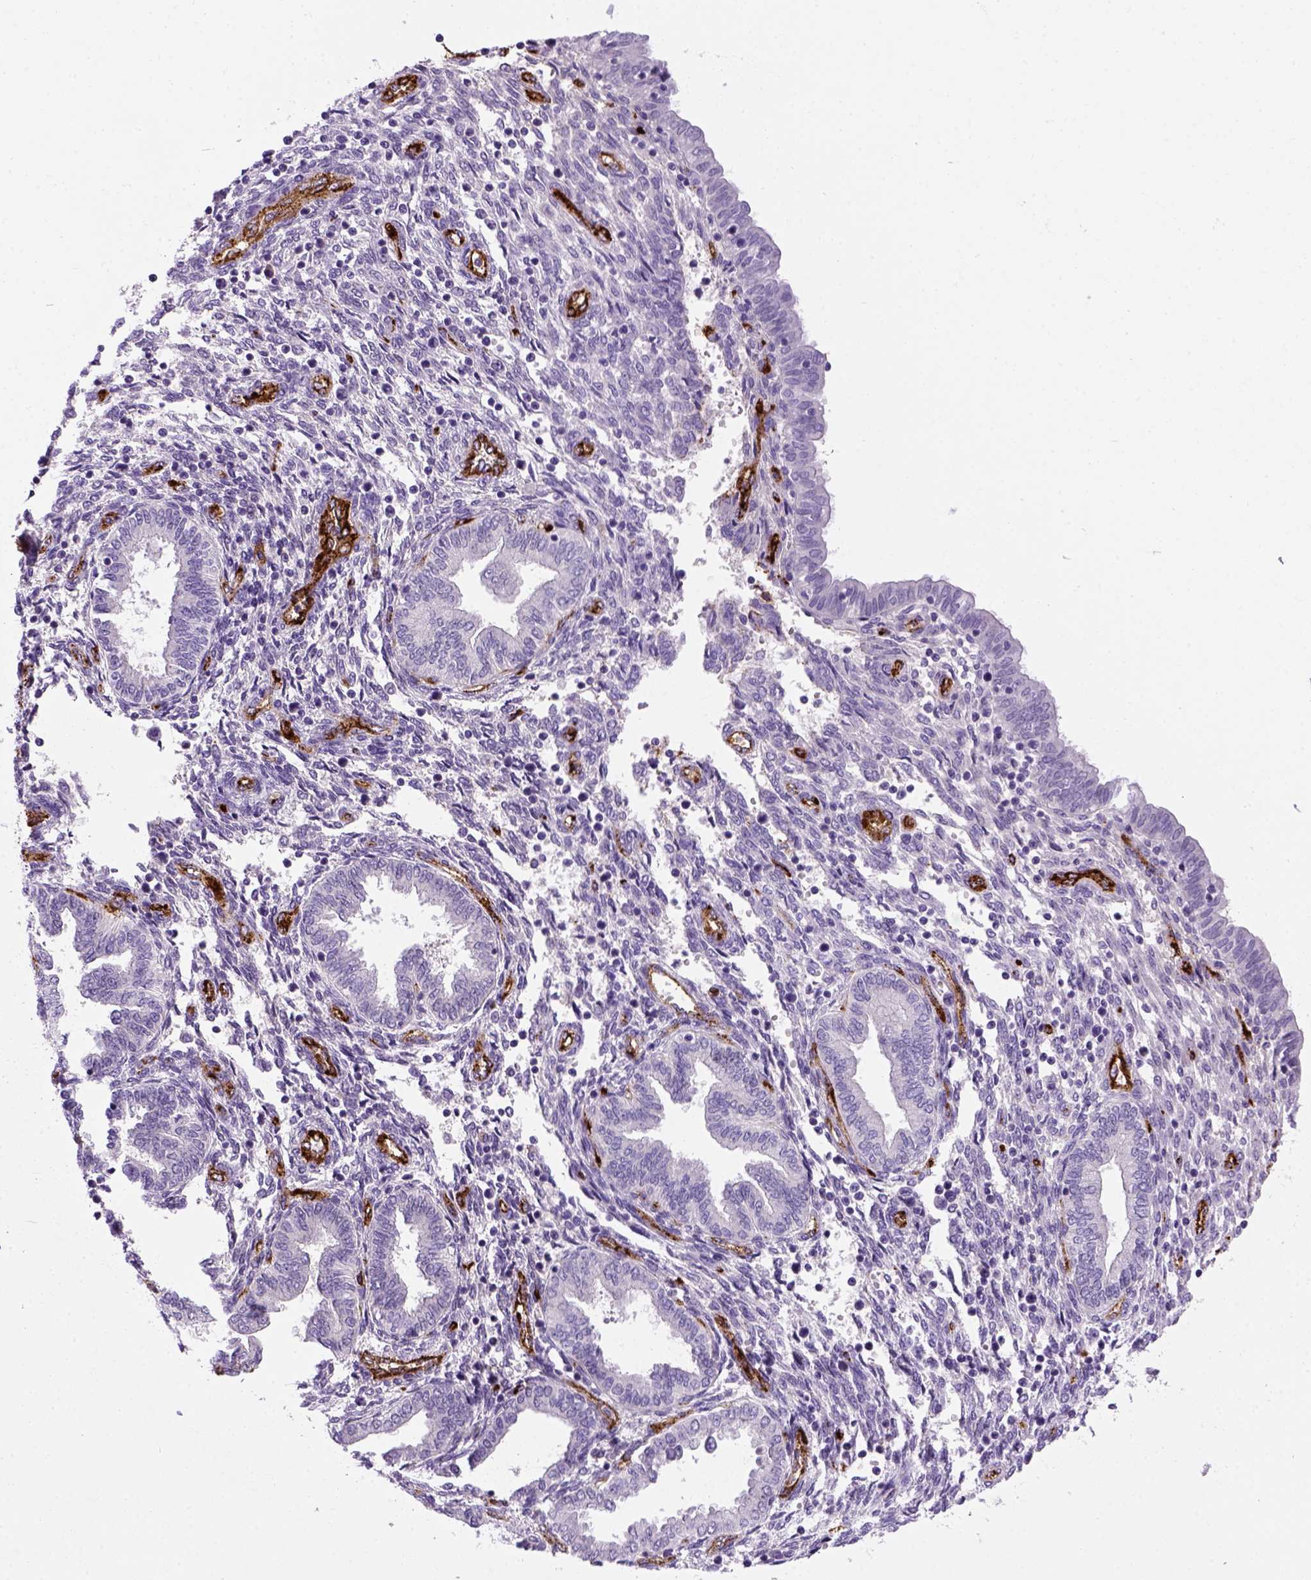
{"staining": {"intensity": "negative", "quantity": "none", "location": "none"}, "tissue": "endometrium", "cell_type": "Cells in endometrial stroma", "image_type": "normal", "snomed": [{"axis": "morphology", "description": "Normal tissue, NOS"}, {"axis": "topography", "description": "Endometrium"}], "caption": "High power microscopy micrograph of an IHC photomicrograph of benign endometrium, revealing no significant staining in cells in endometrial stroma. The staining is performed using DAB (3,3'-diaminobenzidine) brown chromogen with nuclei counter-stained in using hematoxylin.", "gene": "VWF", "patient": {"sex": "female", "age": 42}}